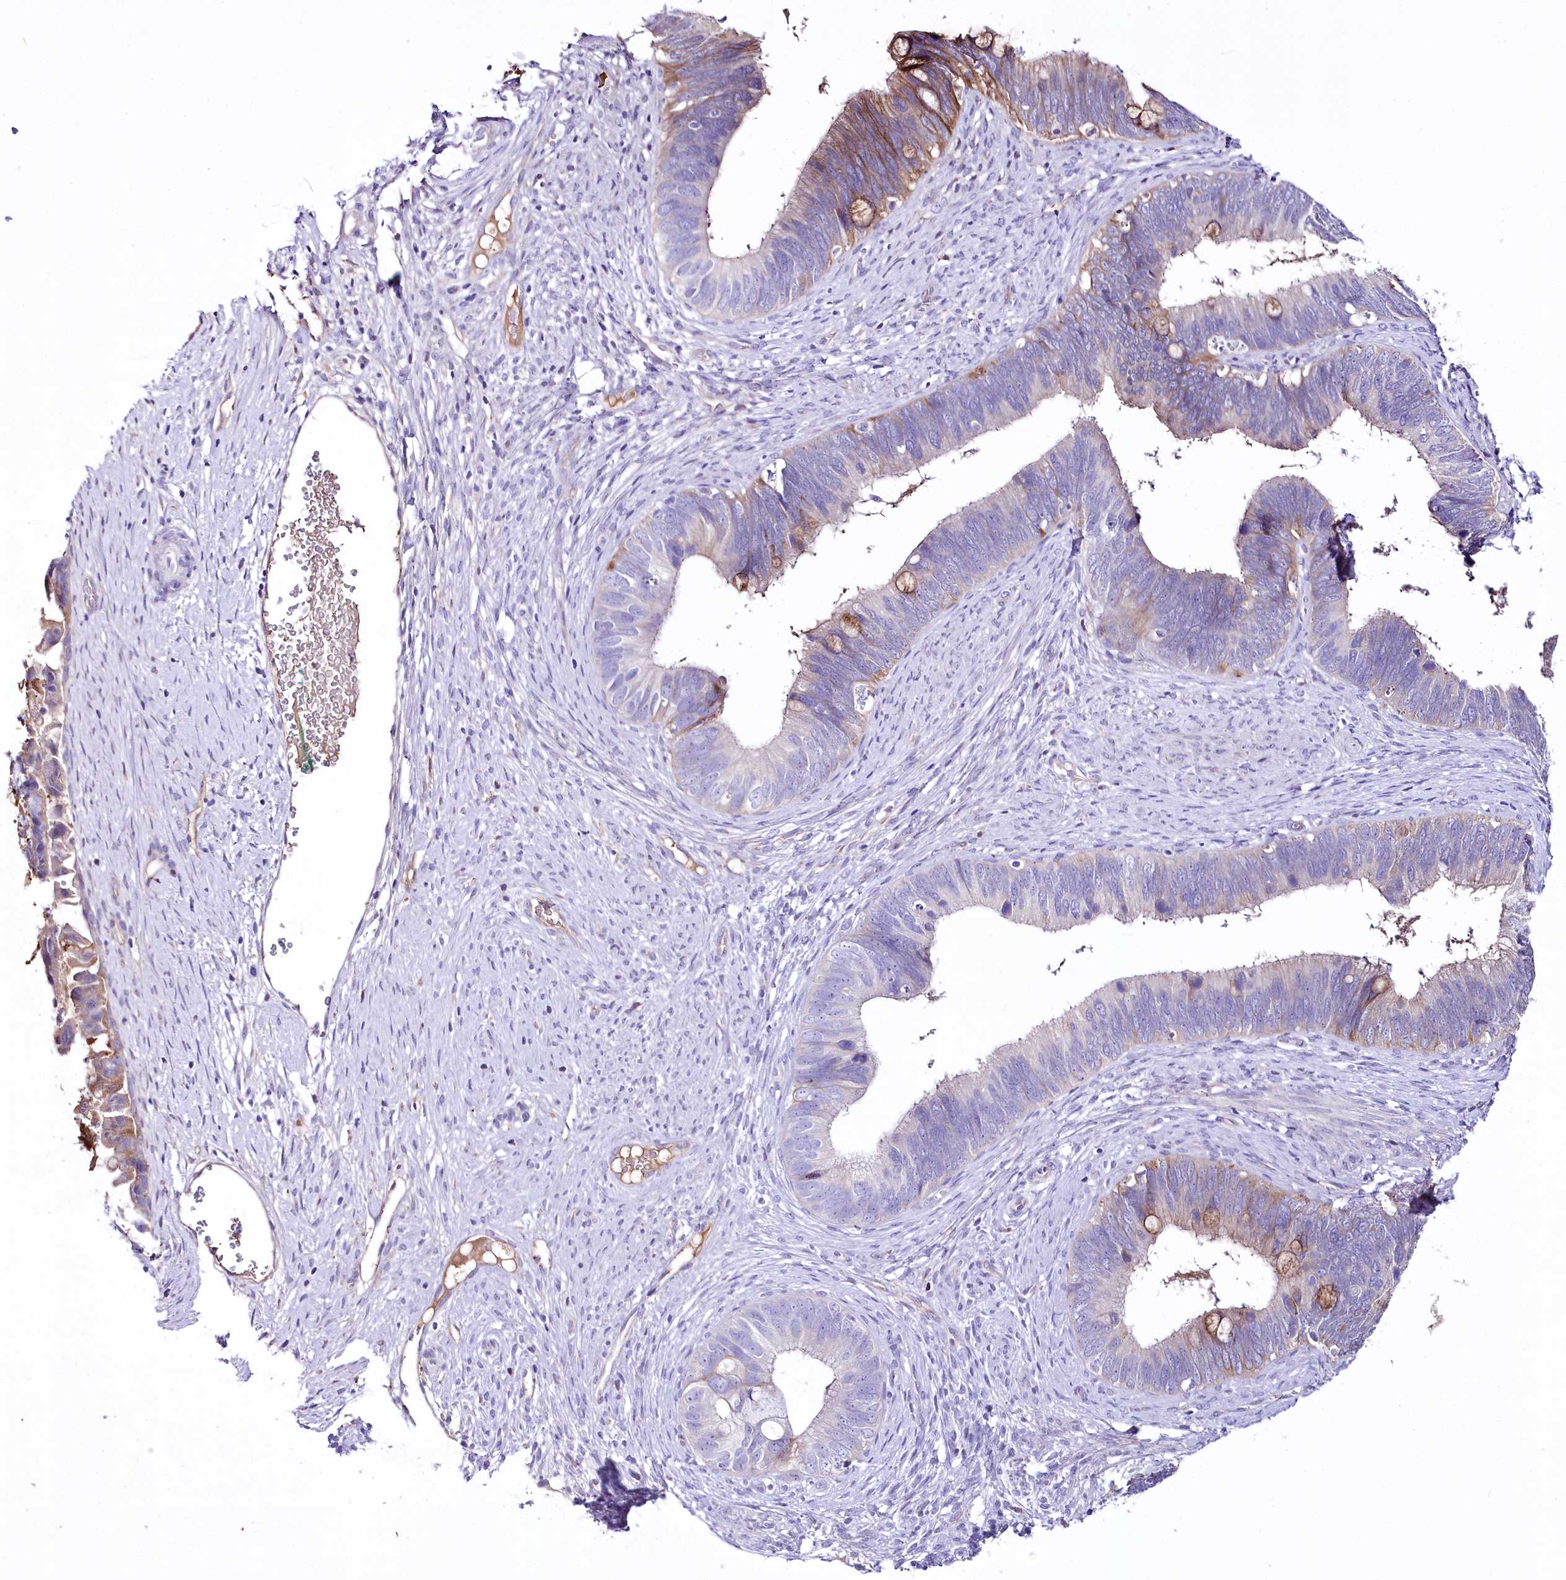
{"staining": {"intensity": "moderate", "quantity": "25%-75%", "location": "cytoplasmic/membranous"}, "tissue": "cervical cancer", "cell_type": "Tumor cells", "image_type": "cancer", "snomed": [{"axis": "morphology", "description": "Adenocarcinoma, NOS"}, {"axis": "topography", "description": "Cervix"}], "caption": "Human cervical cancer stained with a brown dye exhibits moderate cytoplasmic/membranous positive positivity in about 25%-75% of tumor cells.", "gene": "CEP164", "patient": {"sex": "female", "age": 42}}